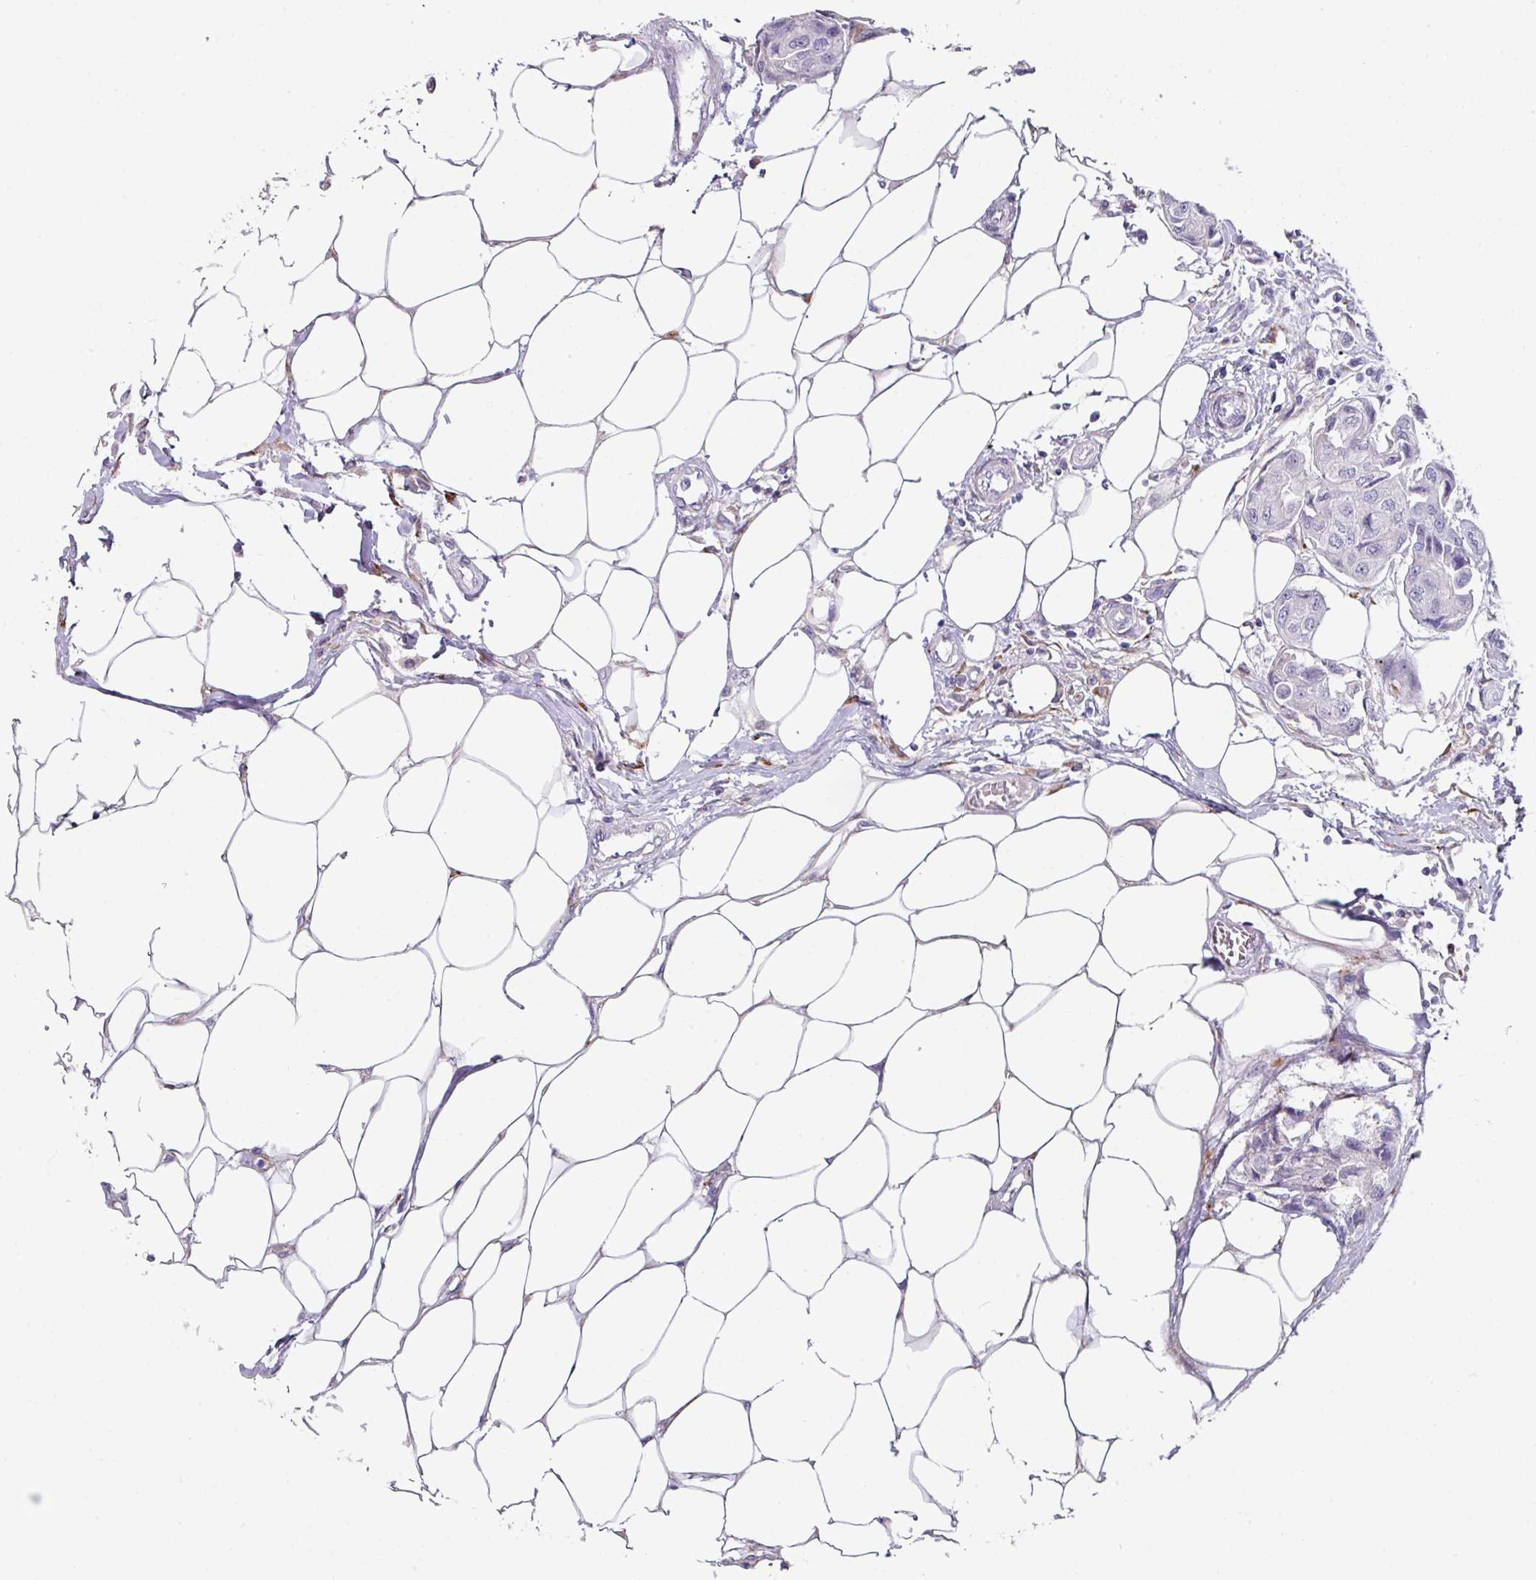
{"staining": {"intensity": "negative", "quantity": "none", "location": "none"}, "tissue": "breast cancer", "cell_type": "Tumor cells", "image_type": "cancer", "snomed": [{"axis": "morphology", "description": "Duct carcinoma"}, {"axis": "topography", "description": "Breast"}, {"axis": "topography", "description": "Lymph node"}], "caption": "High power microscopy micrograph of an IHC micrograph of breast invasive ductal carcinoma, revealing no significant staining in tumor cells.", "gene": "BMS1", "patient": {"sex": "female", "age": 80}}